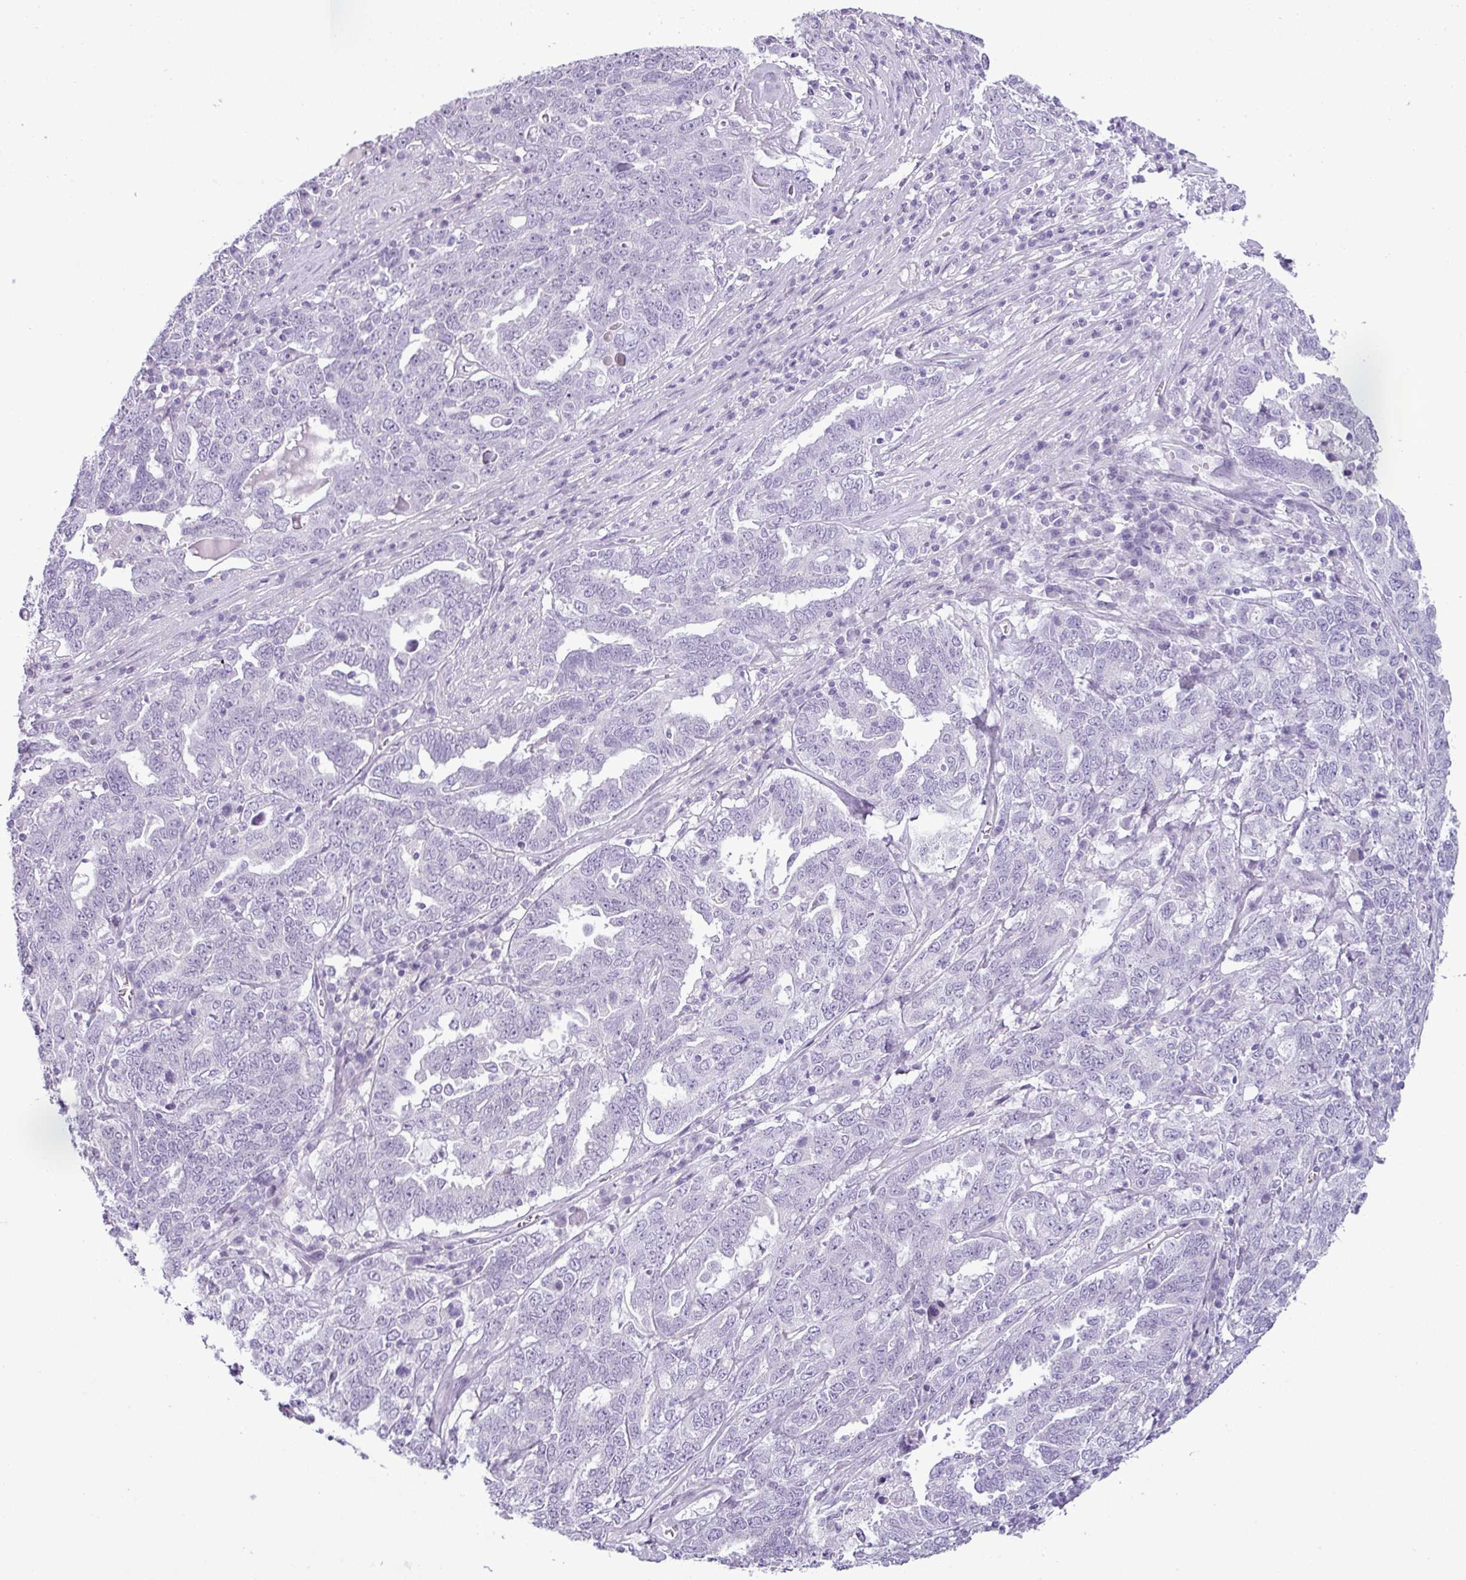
{"staining": {"intensity": "negative", "quantity": "none", "location": "none"}, "tissue": "ovarian cancer", "cell_type": "Tumor cells", "image_type": "cancer", "snomed": [{"axis": "morphology", "description": "Carcinoma, endometroid"}, {"axis": "topography", "description": "Ovary"}], "caption": "This histopathology image is of ovarian cancer stained with immunohistochemistry to label a protein in brown with the nuclei are counter-stained blue. There is no staining in tumor cells.", "gene": "CDH16", "patient": {"sex": "female", "age": 62}}